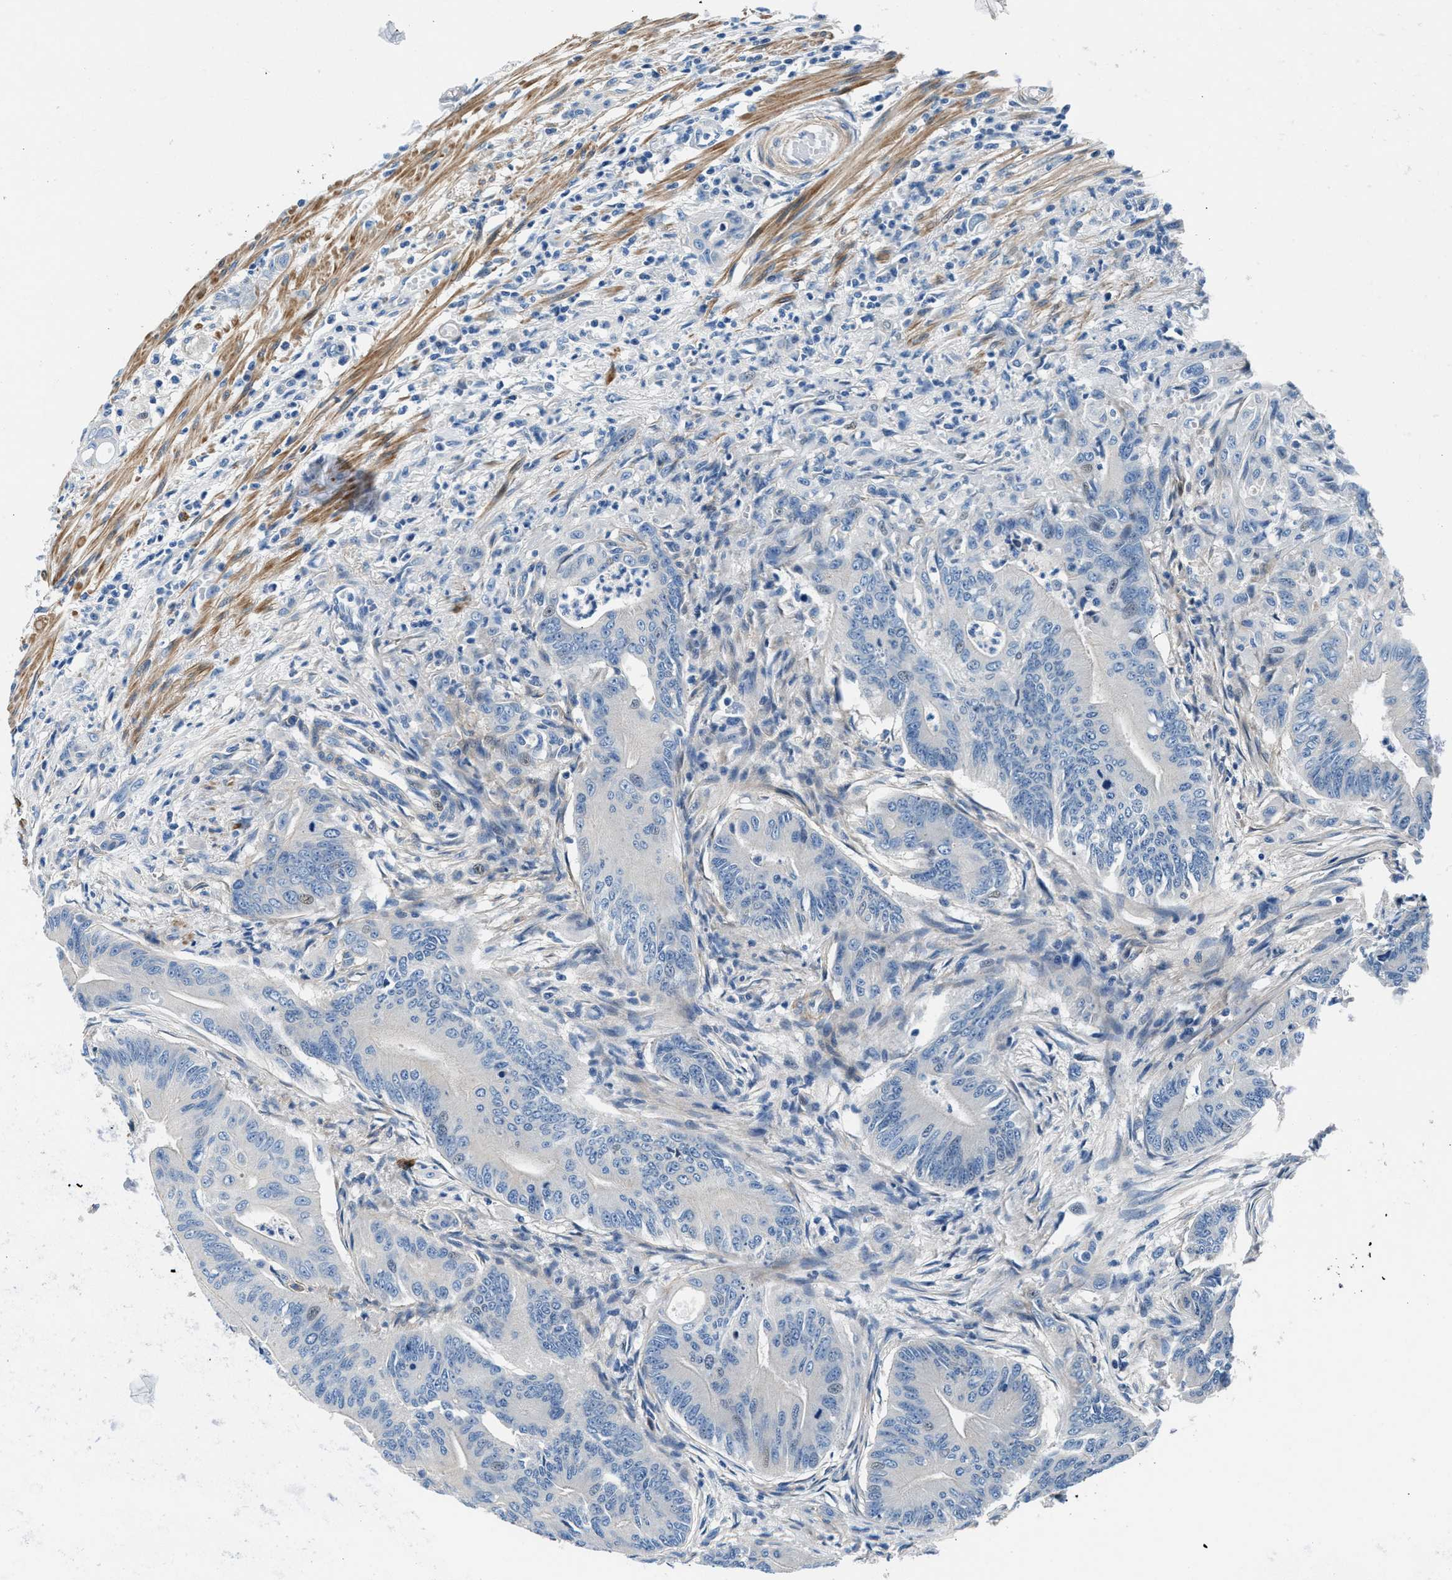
{"staining": {"intensity": "negative", "quantity": "none", "location": "none"}, "tissue": "colorectal cancer", "cell_type": "Tumor cells", "image_type": "cancer", "snomed": [{"axis": "morphology", "description": "Adenoma, NOS"}, {"axis": "morphology", "description": "Adenocarcinoma, NOS"}, {"axis": "topography", "description": "Colon"}], "caption": "The image demonstrates no staining of tumor cells in colorectal cancer (adenoma). (DAB (3,3'-diaminobenzidine) immunohistochemistry (IHC) visualized using brightfield microscopy, high magnification).", "gene": "CDRT4", "patient": {"sex": "male", "age": 79}}